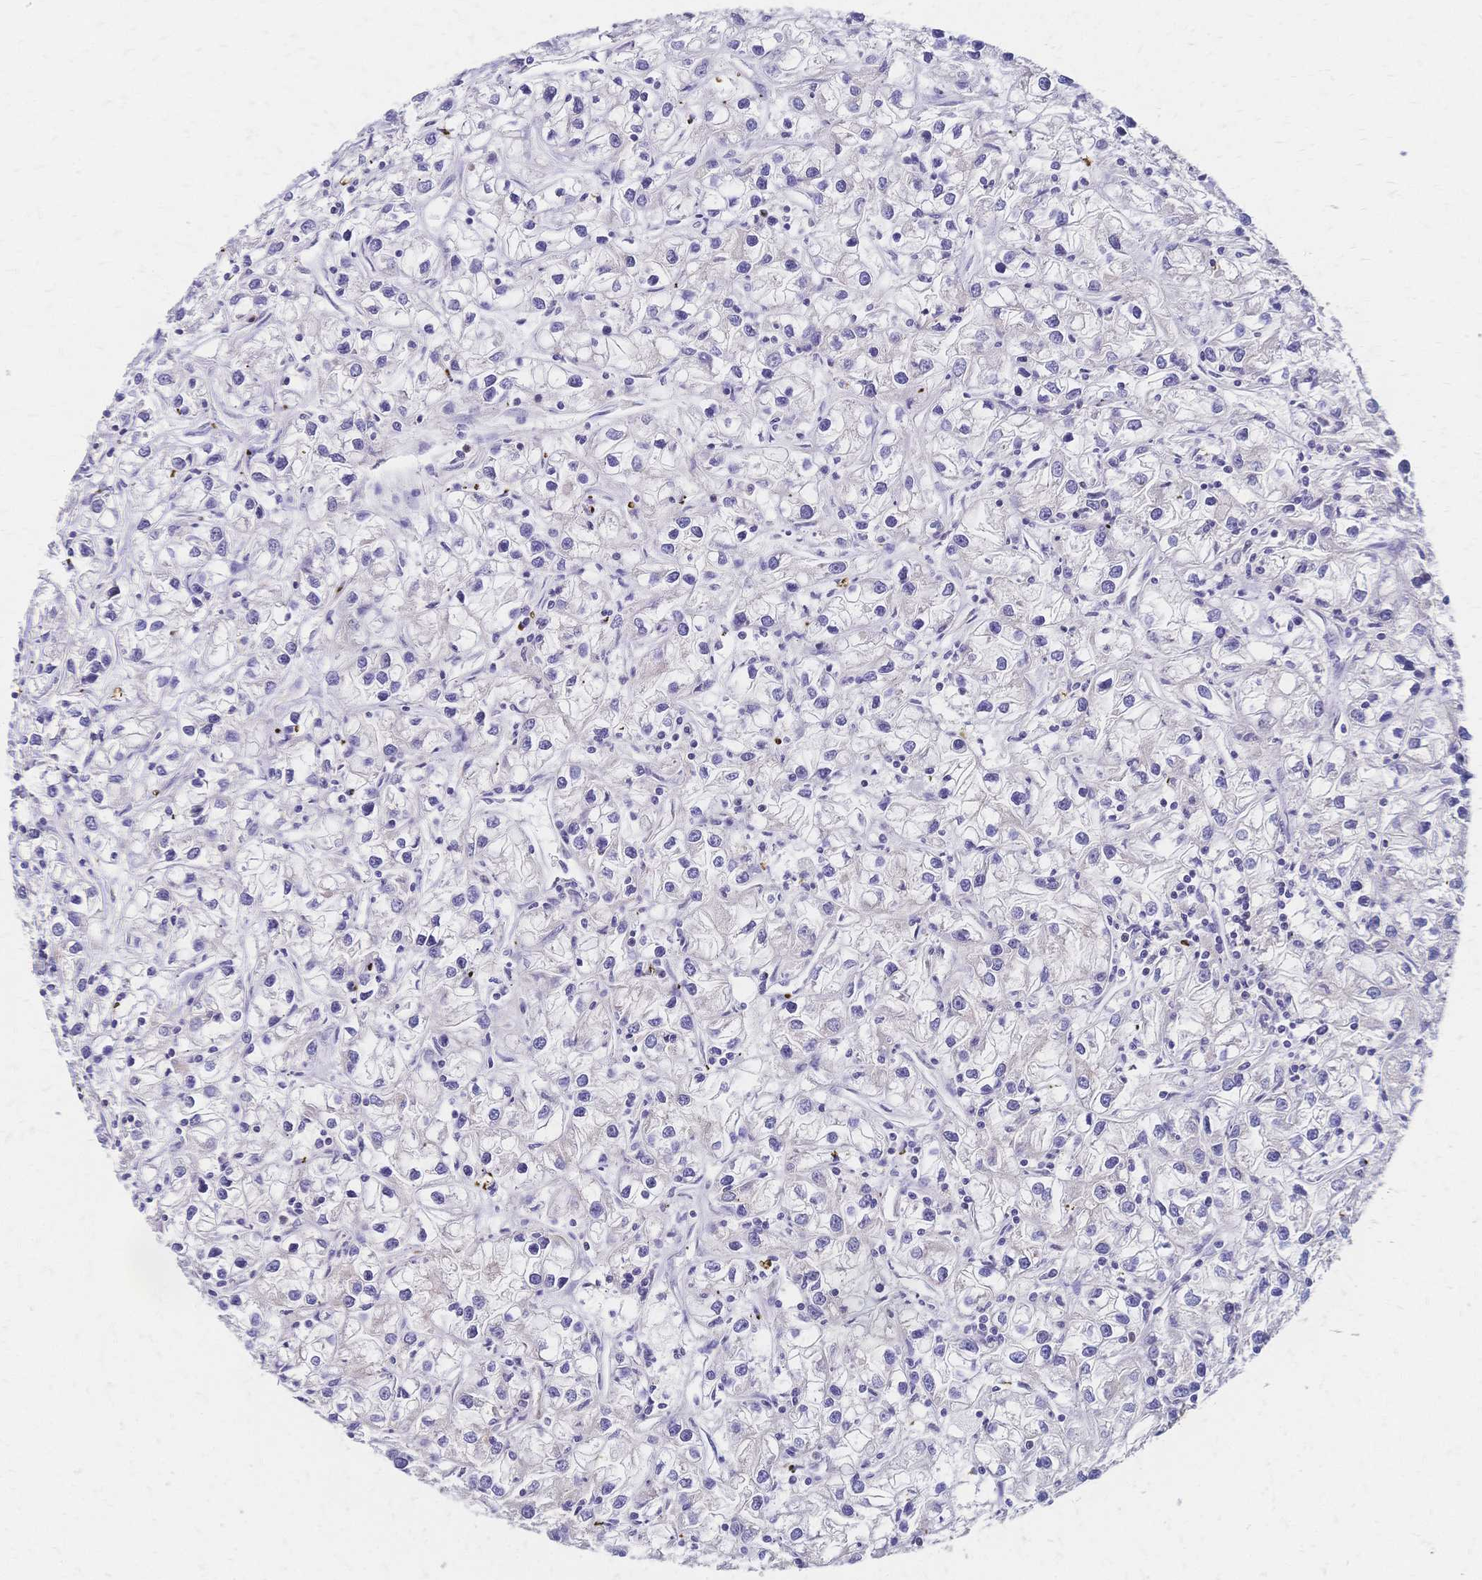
{"staining": {"intensity": "moderate", "quantity": "<25%", "location": "cytoplasmic/membranous"}, "tissue": "renal cancer", "cell_type": "Tumor cells", "image_type": "cancer", "snomed": [{"axis": "morphology", "description": "Adenocarcinoma, NOS"}, {"axis": "topography", "description": "Kidney"}], "caption": "A photomicrograph of human adenocarcinoma (renal) stained for a protein reveals moderate cytoplasmic/membranous brown staining in tumor cells.", "gene": "DTNB", "patient": {"sex": "female", "age": 59}}